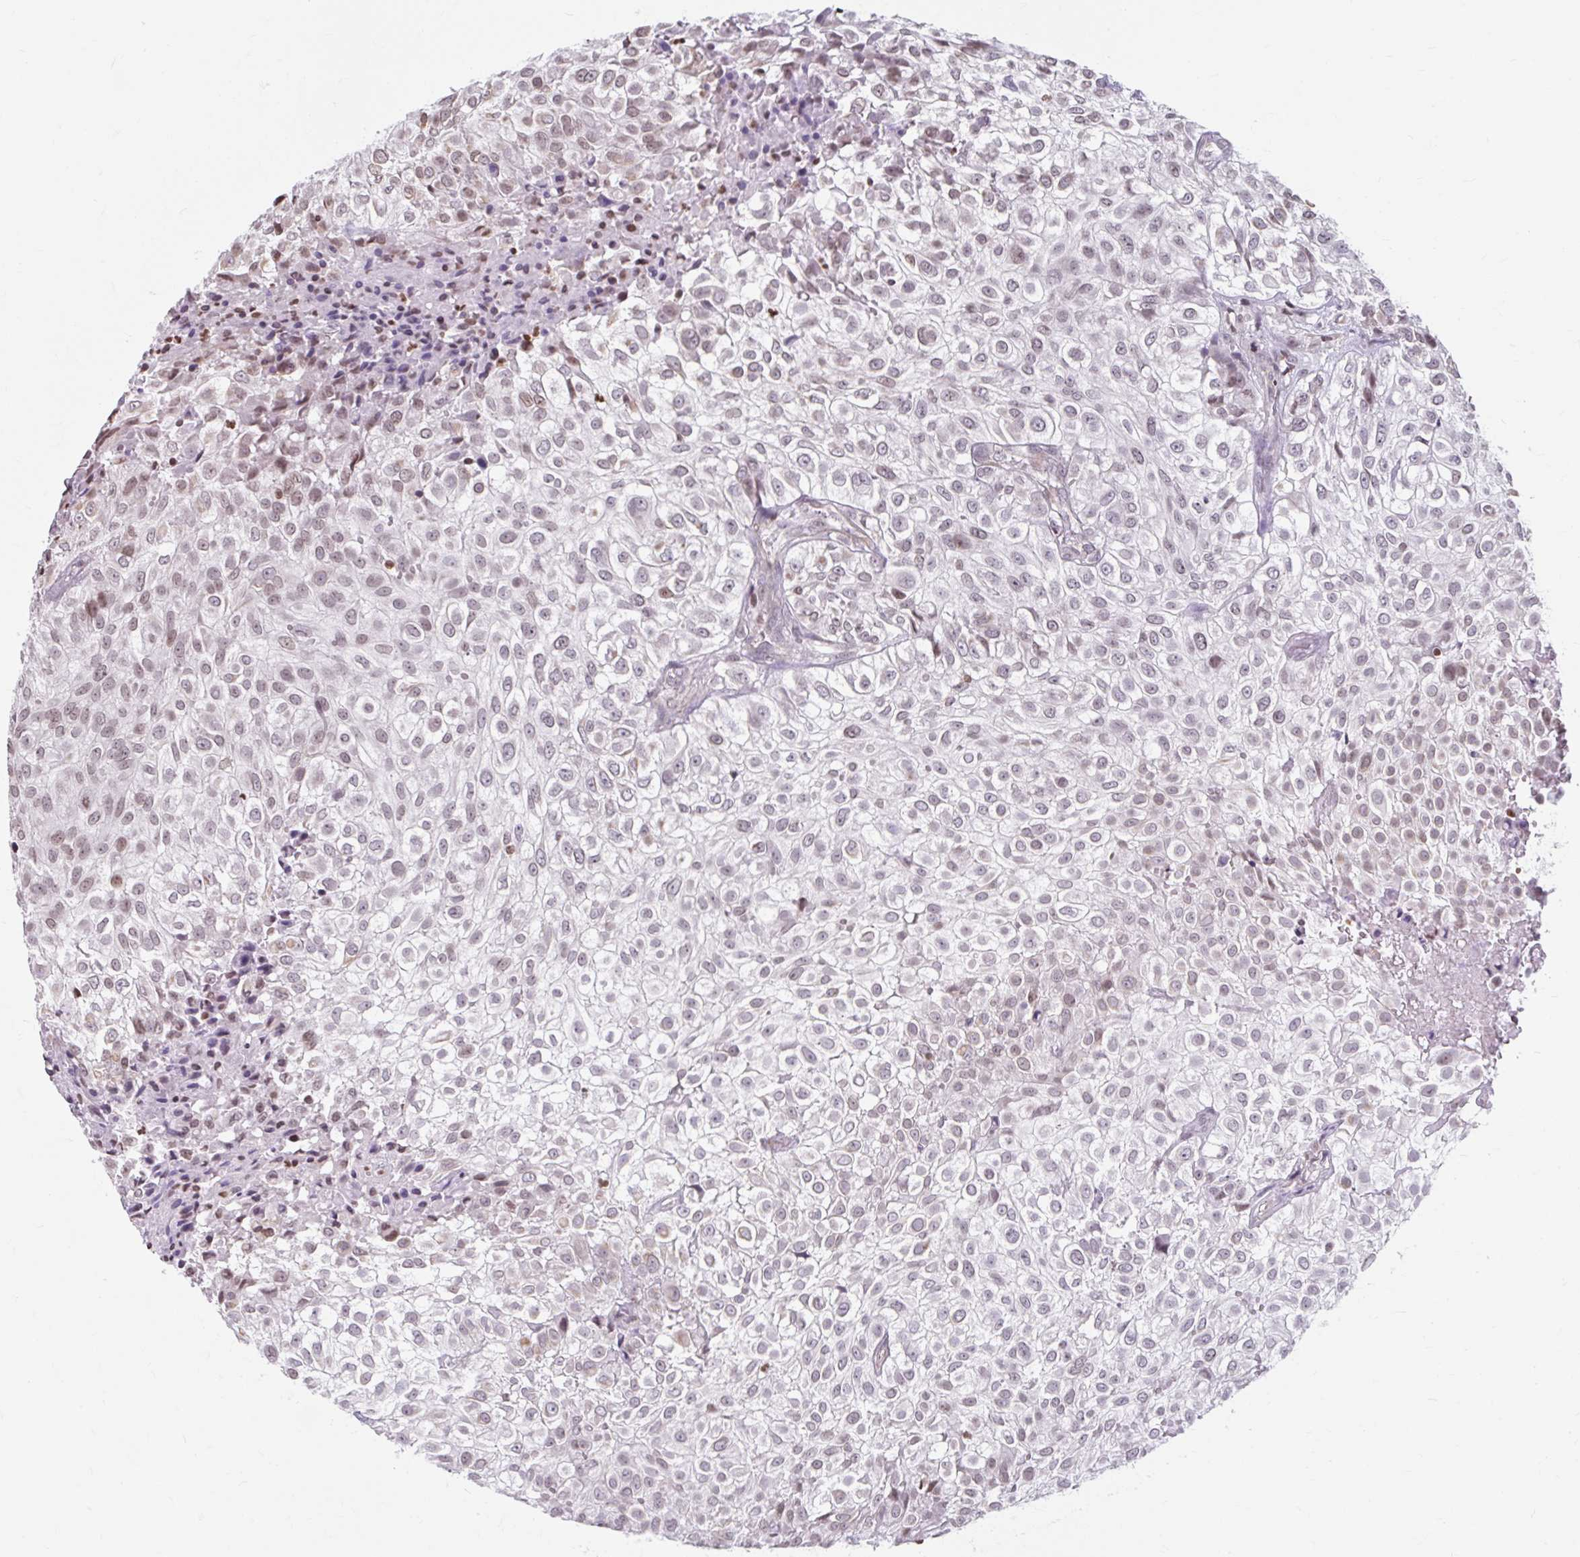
{"staining": {"intensity": "moderate", "quantity": "25%-75%", "location": "nuclear"}, "tissue": "urothelial cancer", "cell_type": "Tumor cells", "image_type": "cancer", "snomed": [{"axis": "morphology", "description": "Urothelial carcinoma, High grade"}, {"axis": "topography", "description": "Urinary bladder"}], "caption": "High-grade urothelial carcinoma was stained to show a protein in brown. There is medium levels of moderate nuclear expression in approximately 25%-75% of tumor cells. The protein of interest is stained brown, and the nuclei are stained in blue (DAB IHC with brightfield microscopy, high magnification).", "gene": "ORC3", "patient": {"sex": "male", "age": 56}}